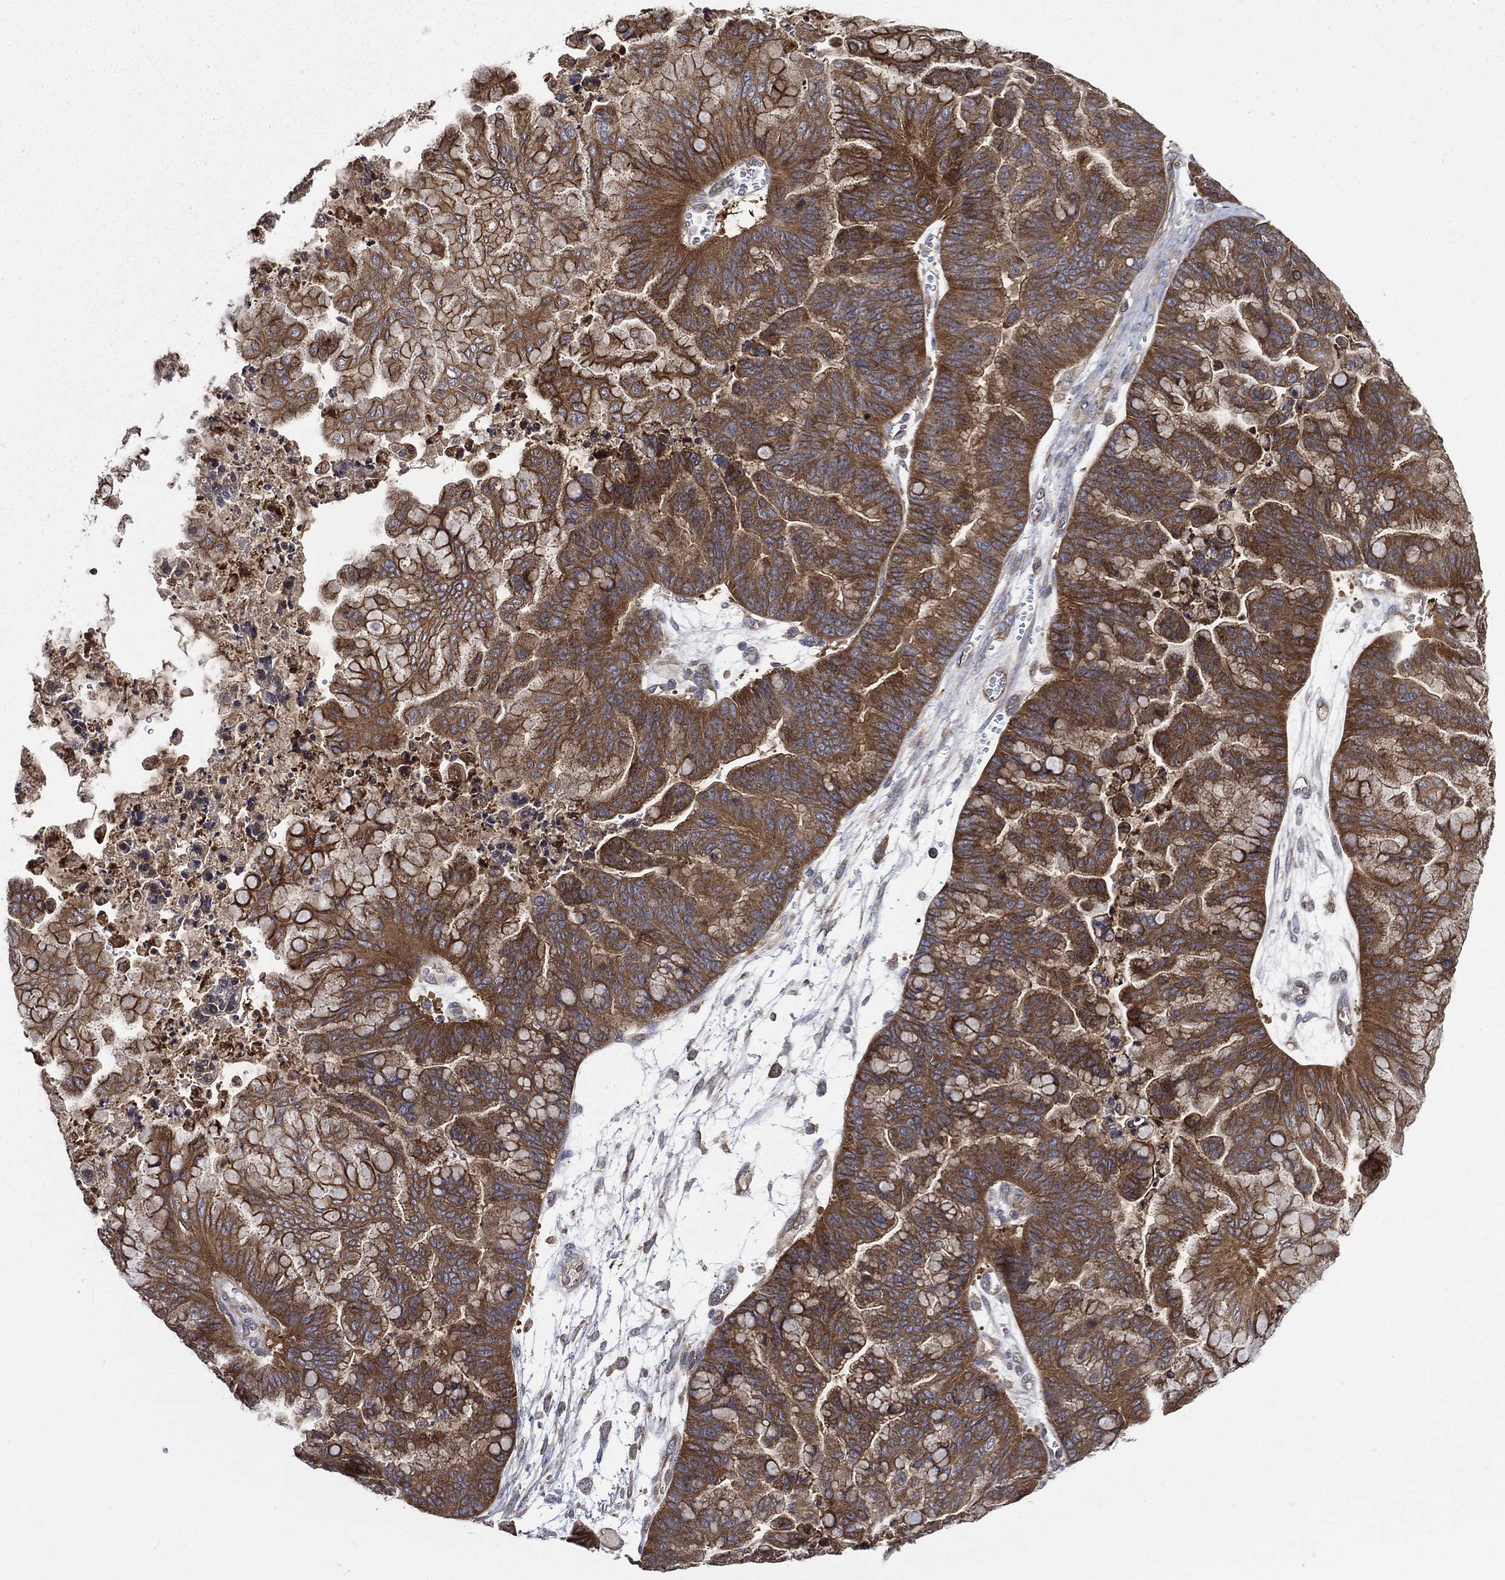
{"staining": {"intensity": "strong", "quantity": ">75%", "location": "cytoplasmic/membranous"}, "tissue": "ovarian cancer", "cell_type": "Tumor cells", "image_type": "cancer", "snomed": [{"axis": "morphology", "description": "Cystadenocarcinoma, mucinous, NOS"}, {"axis": "topography", "description": "Ovary"}], "caption": "Strong cytoplasmic/membranous protein positivity is present in about >75% of tumor cells in mucinous cystadenocarcinoma (ovarian).", "gene": "SMPD3", "patient": {"sex": "female", "age": 67}}